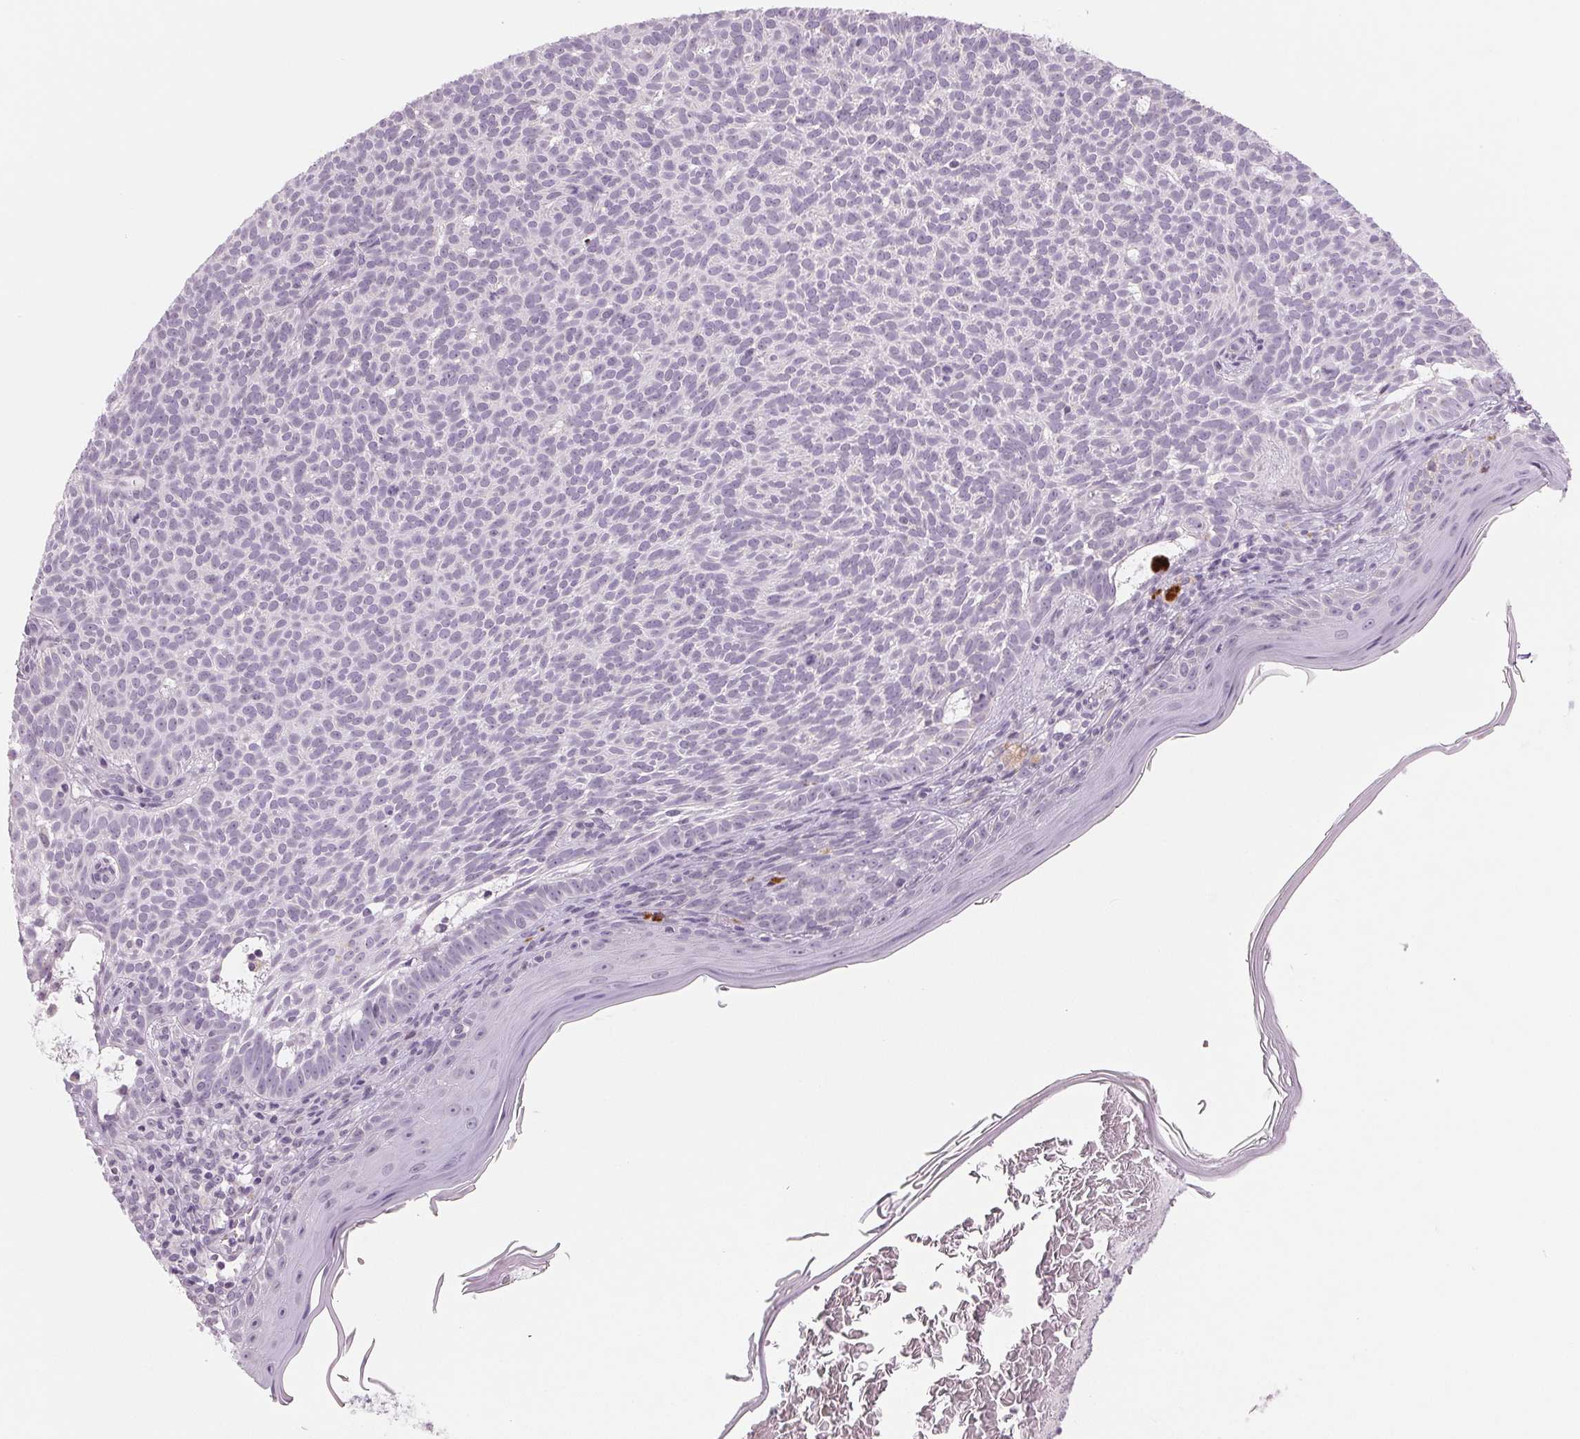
{"staining": {"intensity": "negative", "quantity": "none", "location": "none"}, "tissue": "skin cancer", "cell_type": "Tumor cells", "image_type": "cancer", "snomed": [{"axis": "morphology", "description": "Basal cell carcinoma"}, {"axis": "topography", "description": "Skin"}], "caption": "Tumor cells are negative for brown protein staining in skin basal cell carcinoma.", "gene": "EHHADH", "patient": {"sex": "male", "age": 78}}